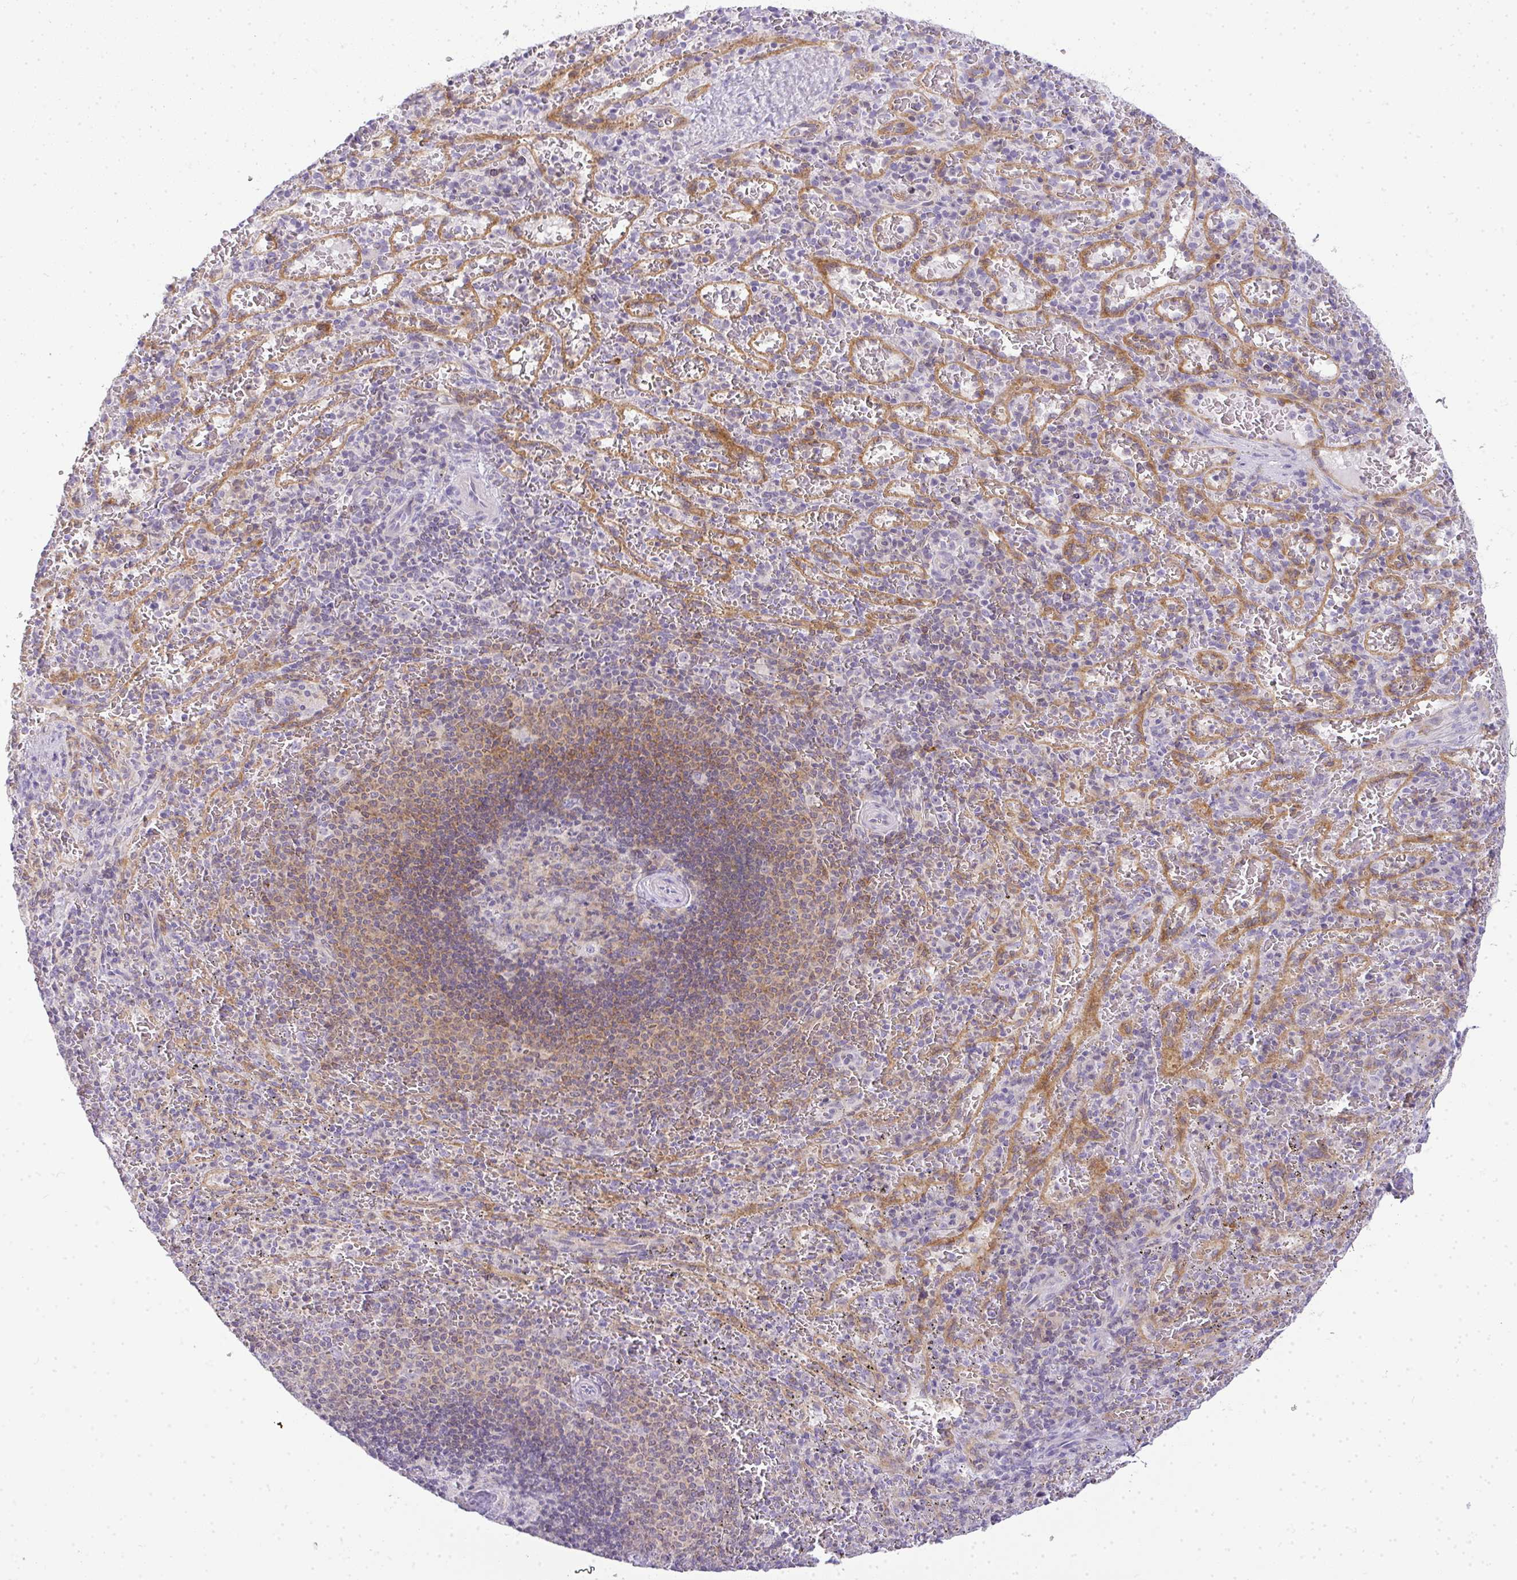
{"staining": {"intensity": "negative", "quantity": "none", "location": "none"}, "tissue": "spleen", "cell_type": "Cells in red pulp", "image_type": "normal", "snomed": [{"axis": "morphology", "description": "Normal tissue, NOS"}, {"axis": "topography", "description": "Spleen"}], "caption": "DAB (3,3'-diaminobenzidine) immunohistochemical staining of unremarkable spleen reveals no significant positivity in cells in red pulp. (IHC, brightfield microscopy, high magnification).", "gene": "LIPE", "patient": {"sex": "male", "age": 57}}